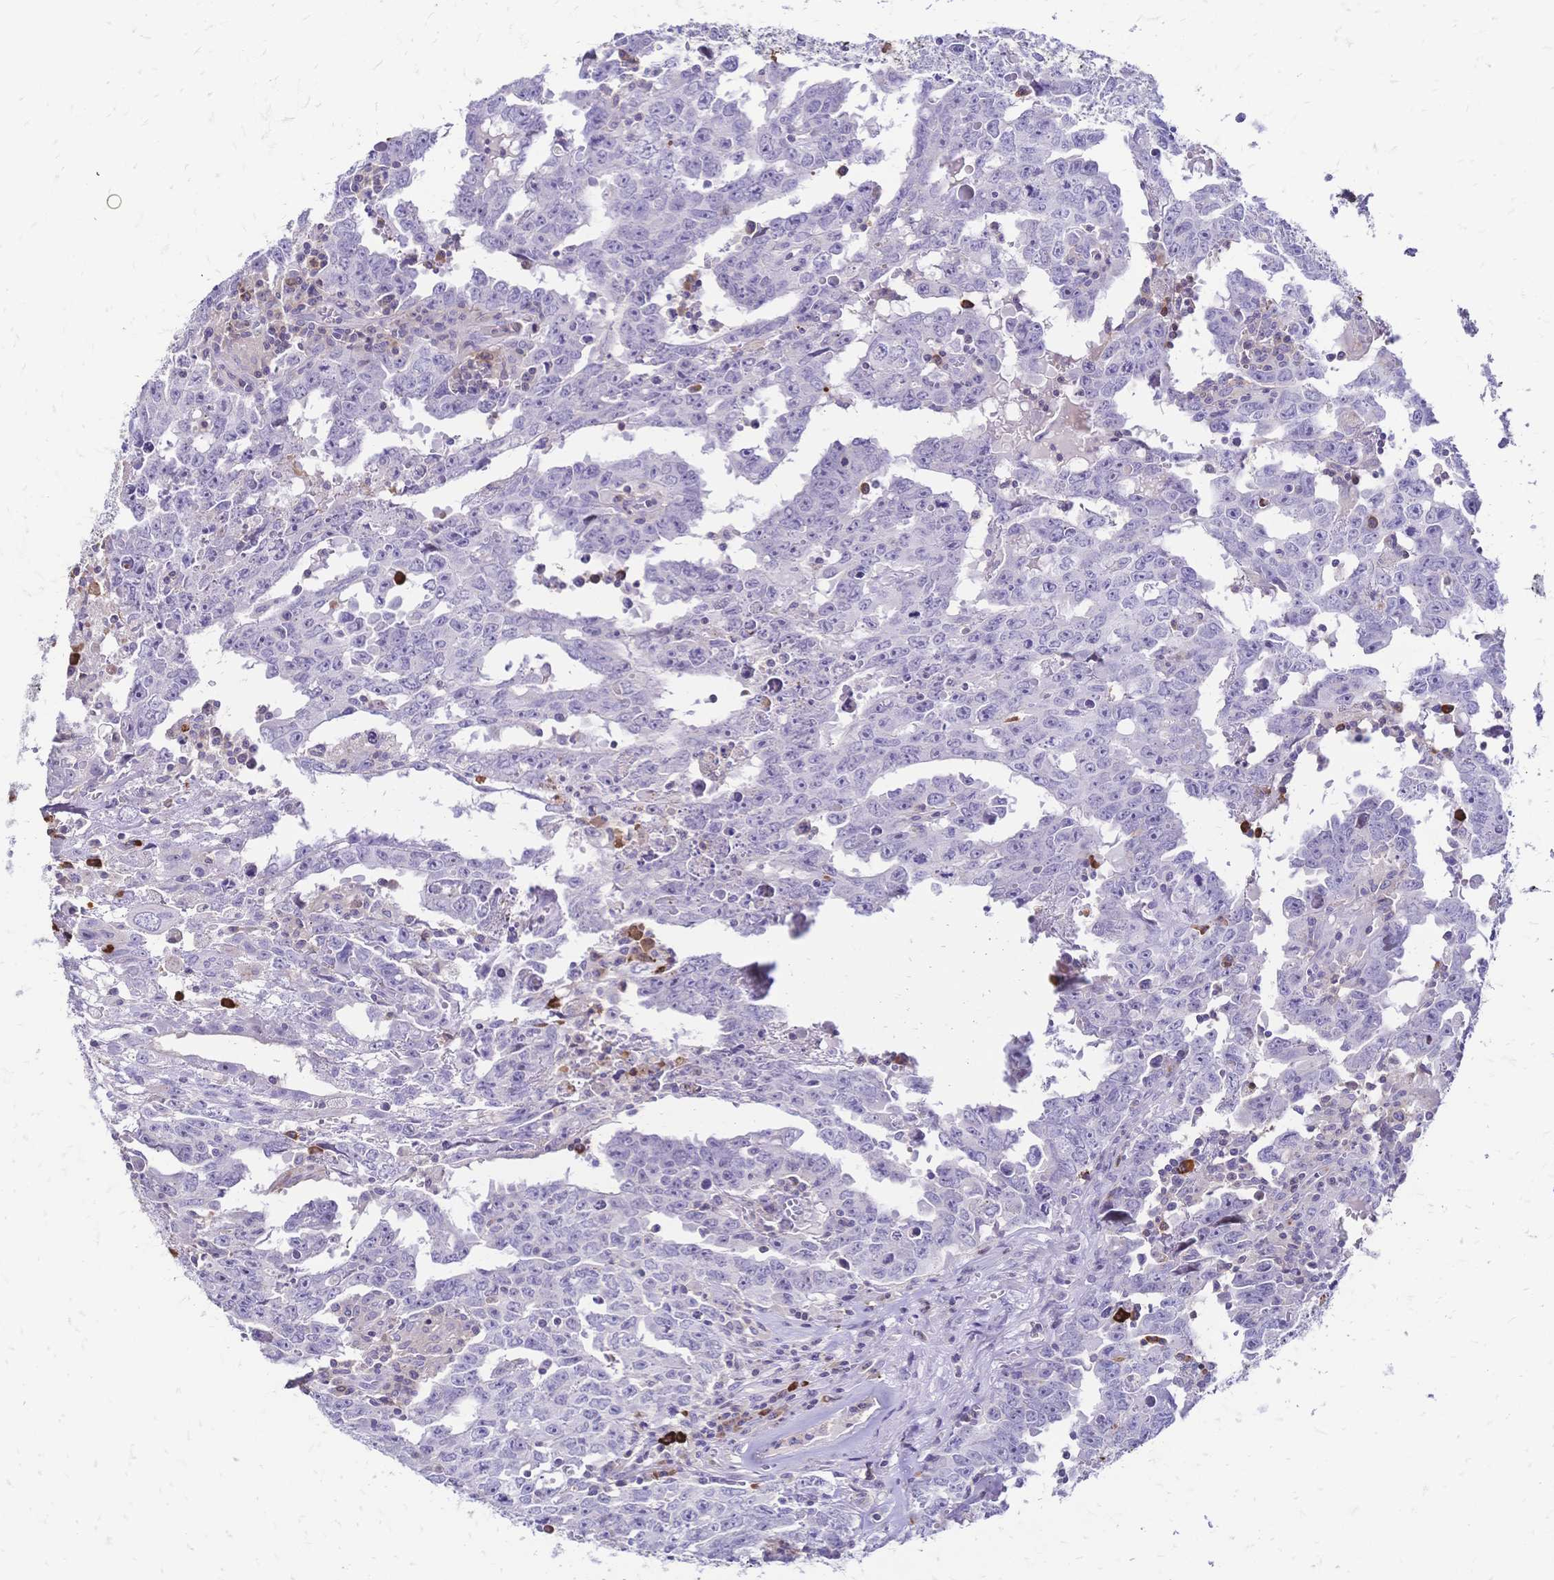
{"staining": {"intensity": "negative", "quantity": "none", "location": "none"}, "tissue": "testis cancer", "cell_type": "Tumor cells", "image_type": "cancer", "snomed": [{"axis": "morphology", "description": "Carcinoma, Embryonal, NOS"}, {"axis": "topography", "description": "Testis"}], "caption": "The image shows no significant positivity in tumor cells of testis embryonal carcinoma.", "gene": "IL2RA", "patient": {"sex": "male", "age": 22}}